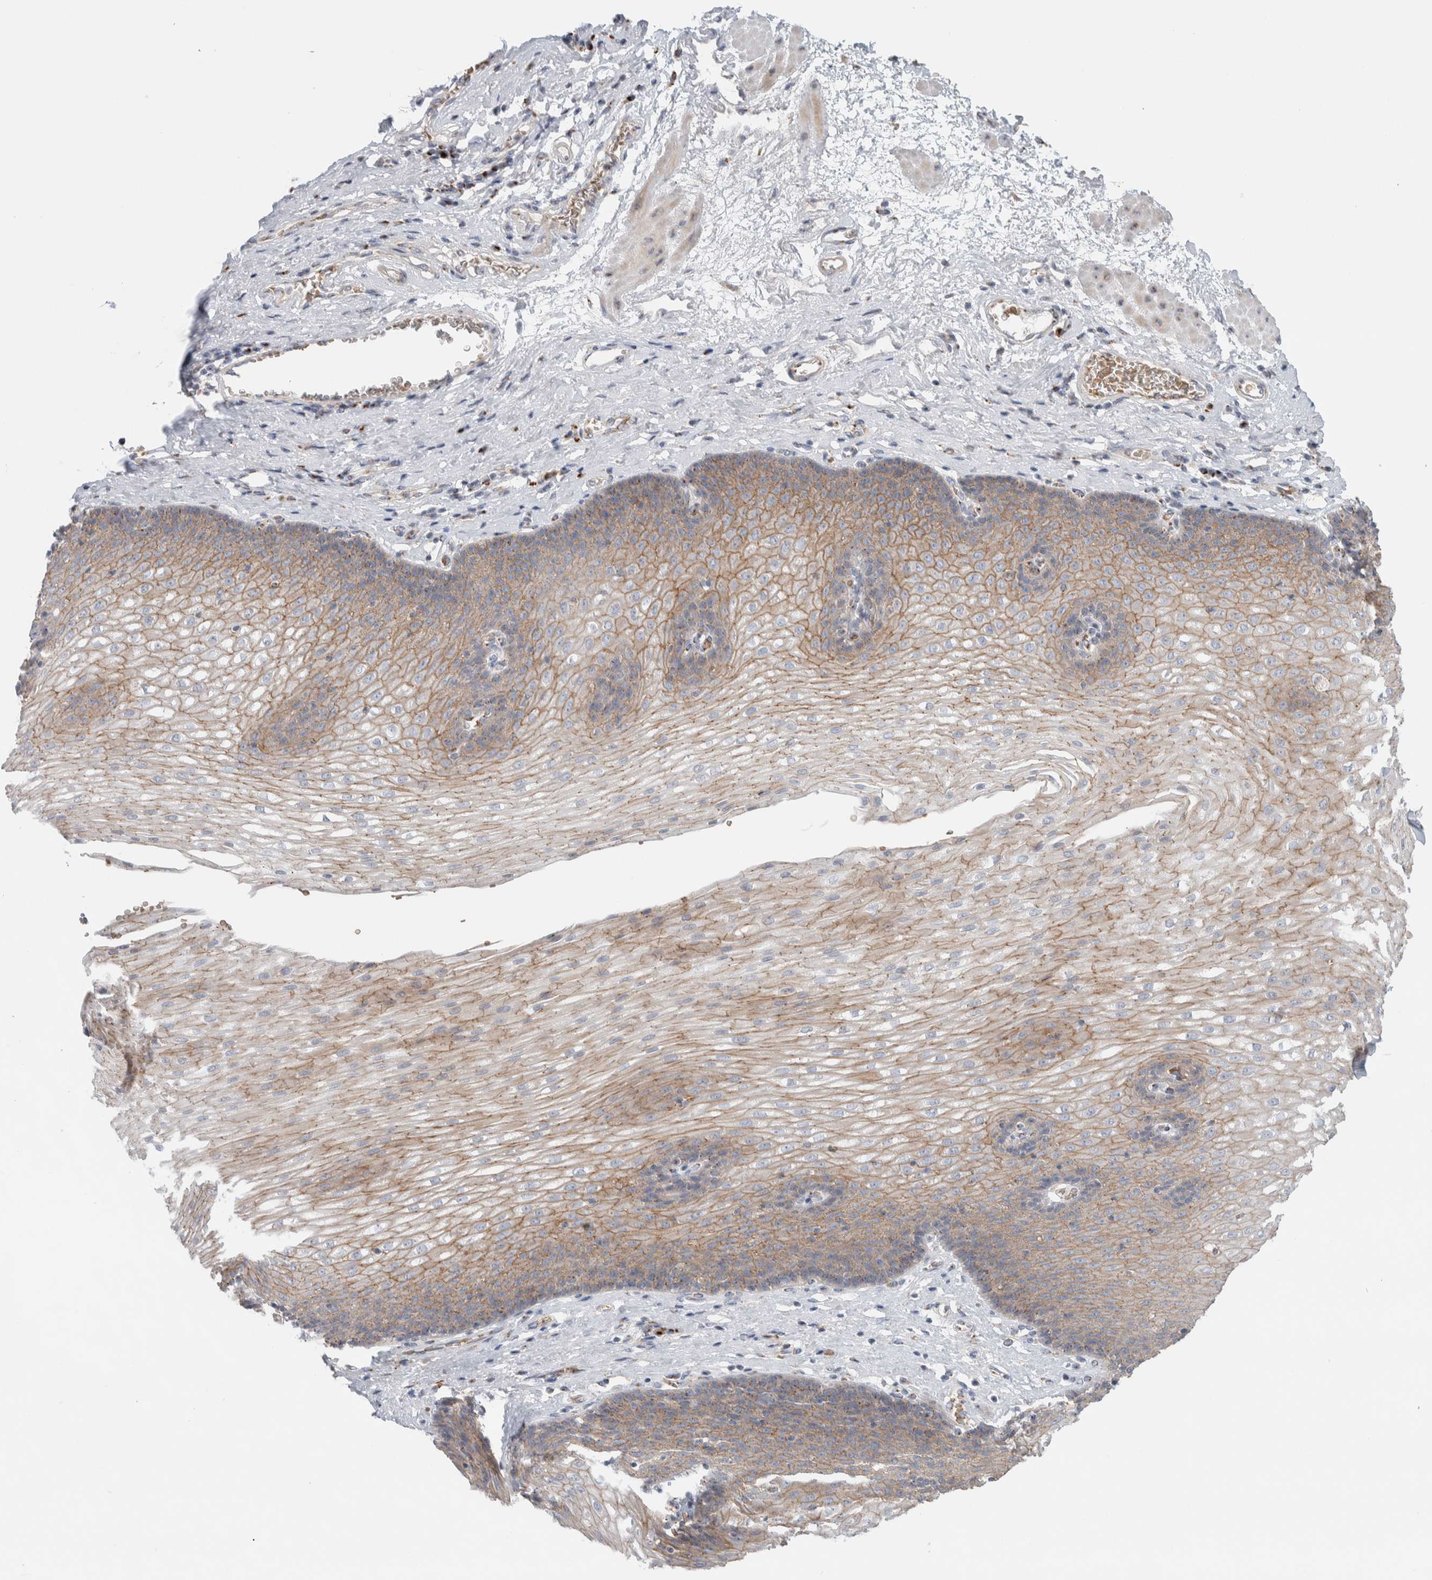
{"staining": {"intensity": "moderate", "quantity": "25%-75%", "location": "cytoplasmic/membranous"}, "tissue": "esophagus", "cell_type": "Squamous epithelial cells", "image_type": "normal", "snomed": [{"axis": "morphology", "description": "Normal tissue, NOS"}, {"axis": "topography", "description": "Esophagus"}], "caption": "A brown stain labels moderate cytoplasmic/membranous positivity of a protein in squamous epithelial cells of normal esophagus.", "gene": "SLC38A10", "patient": {"sex": "male", "age": 48}}